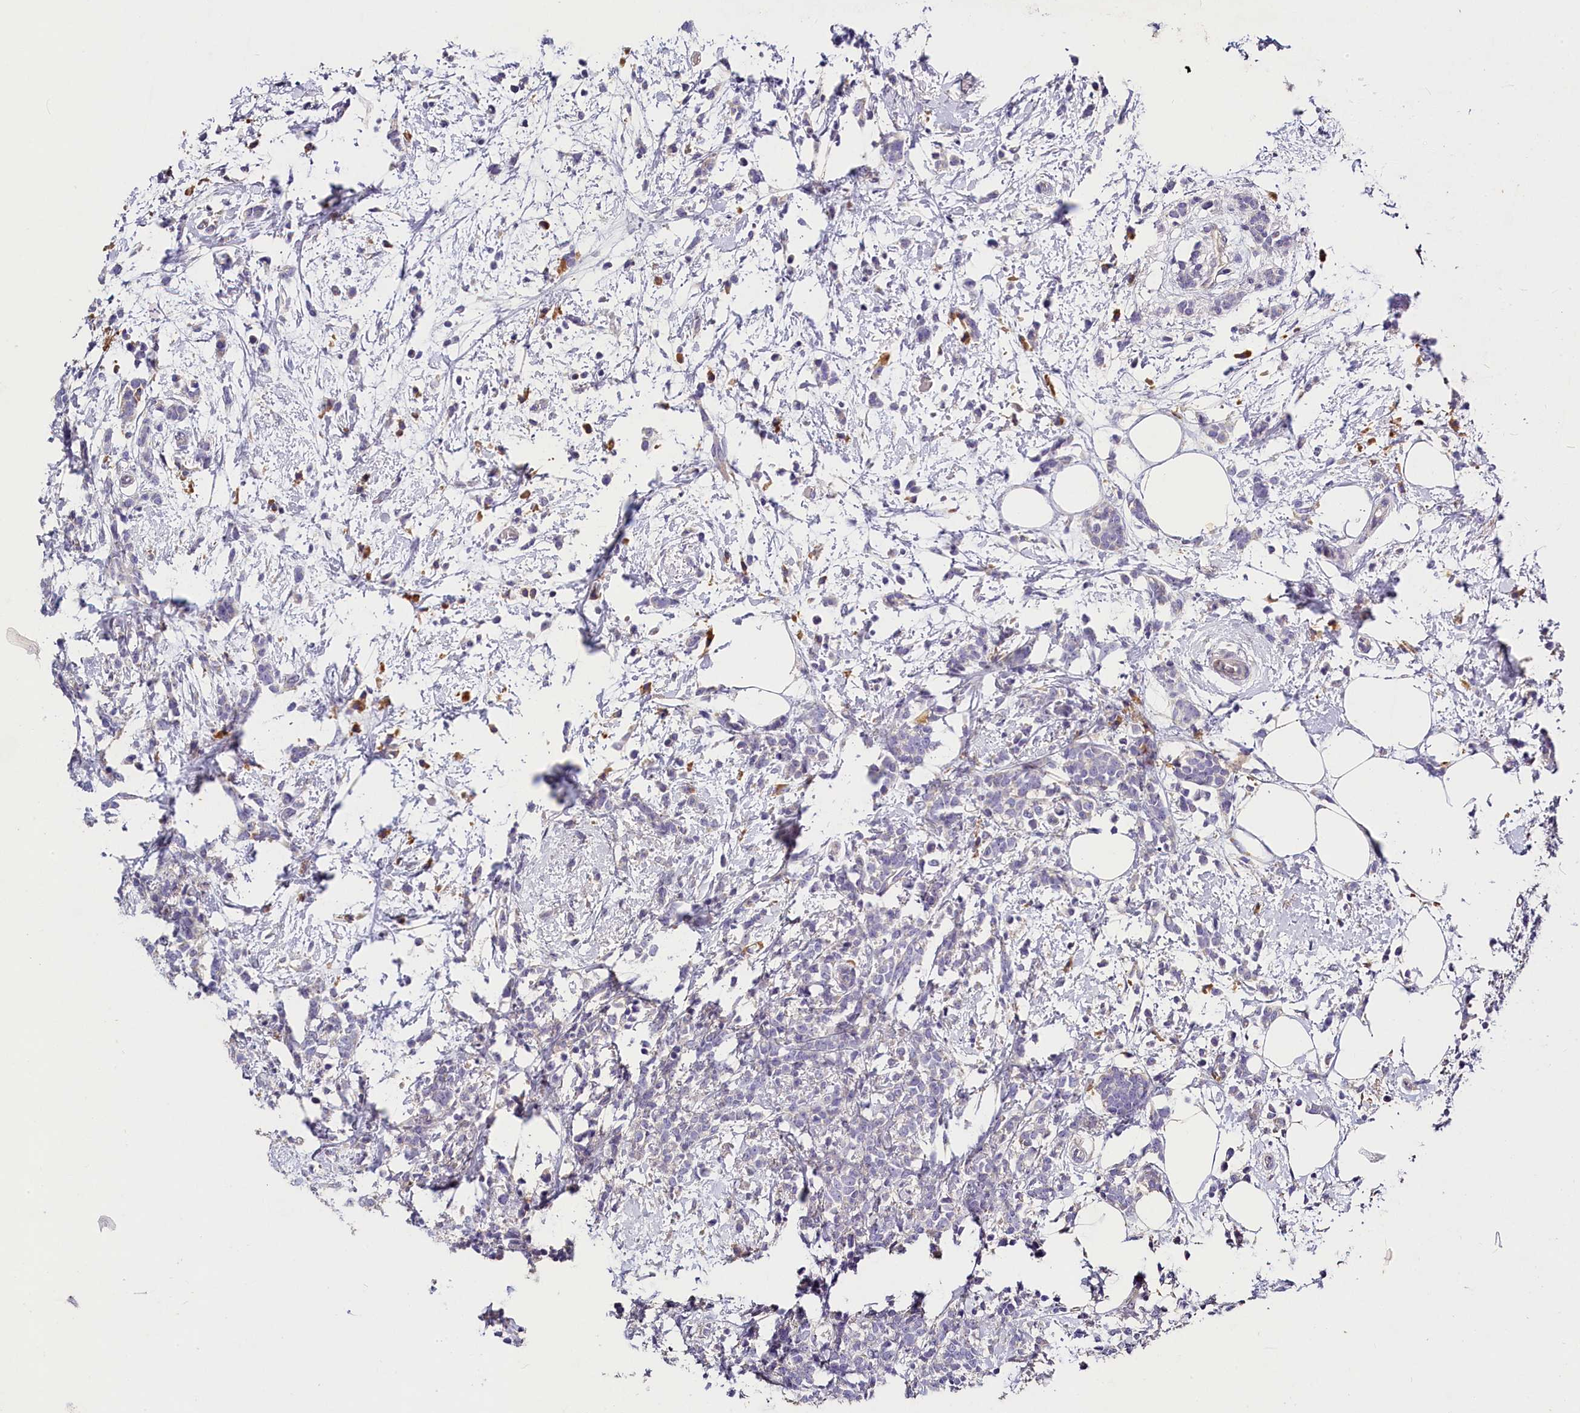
{"staining": {"intensity": "negative", "quantity": "none", "location": "none"}, "tissue": "breast cancer", "cell_type": "Tumor cells", "image_type": "cancer", "snomed": [{"axis": "morphology", "description": "Lobular carcinoma"}, {"axis": "topography", "description": "Breast"}], "caption": "This photomicrograph is of breast lobular carcinoma stained with immunohistochemistry (IHC) to label a protein in brown with the nuclei are counter-stained blue. There is no expression in tumor cells.", "gene": "ST7L", "patient": {"sex": "female", "age": 58}}